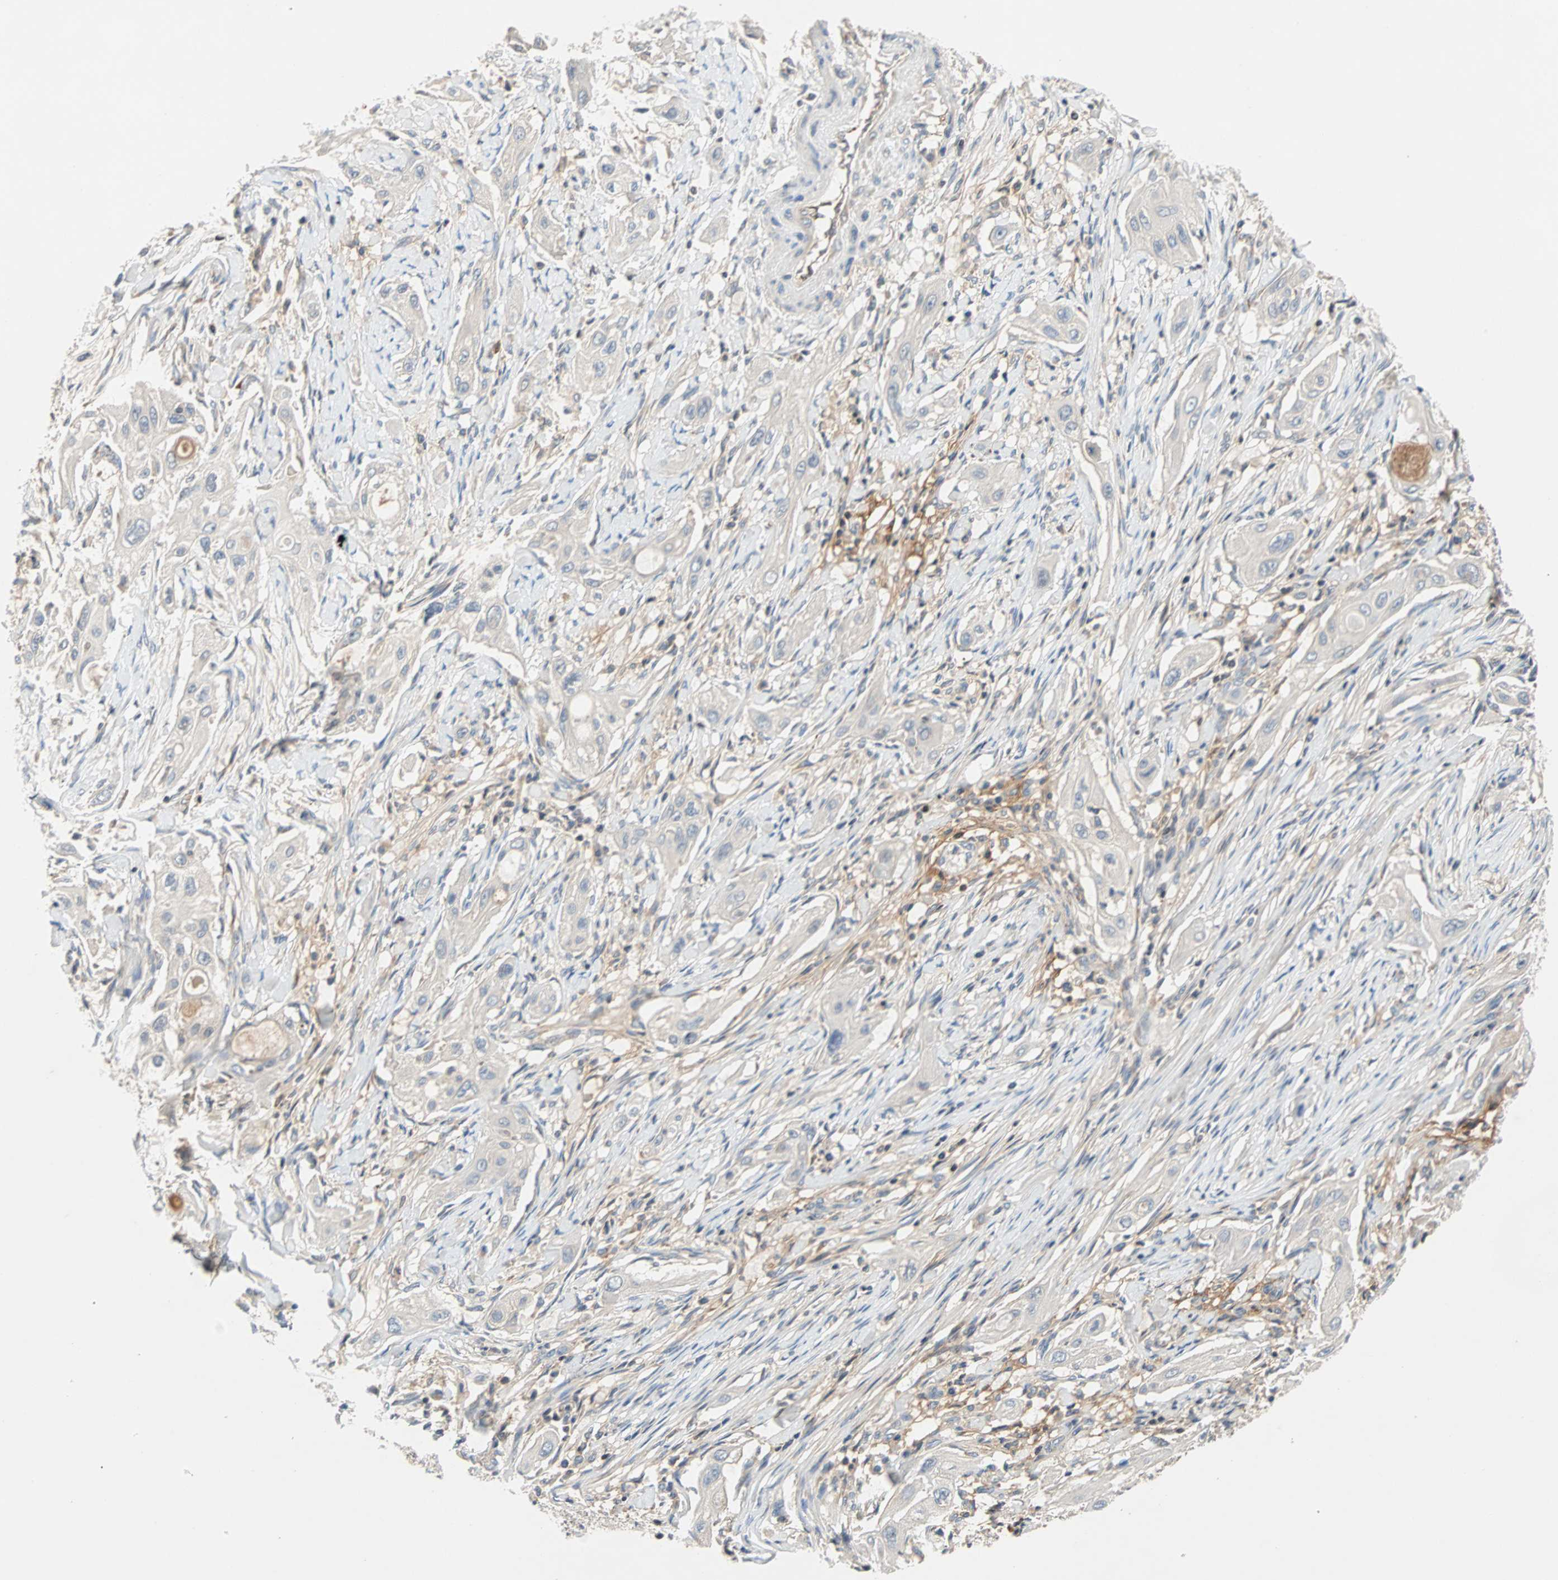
{"staining": {"intensity": "negative", "quantity": "none", "location": "none"}, "tissue": "lung cancer", "cell_type": "Tumor cells", "image_type": "cancer", "snomed": [{"axis": "morphology", "description": "Squamous cell carcinoma, NOS"}, {"axis": "topography", "description": "Lung"}], "caption": "IHC of lung squamous cell carcinoma displays no staining in tumor cells.", "gene": "MAP4K1", "patient": {"sex": "female", "age": 47}}